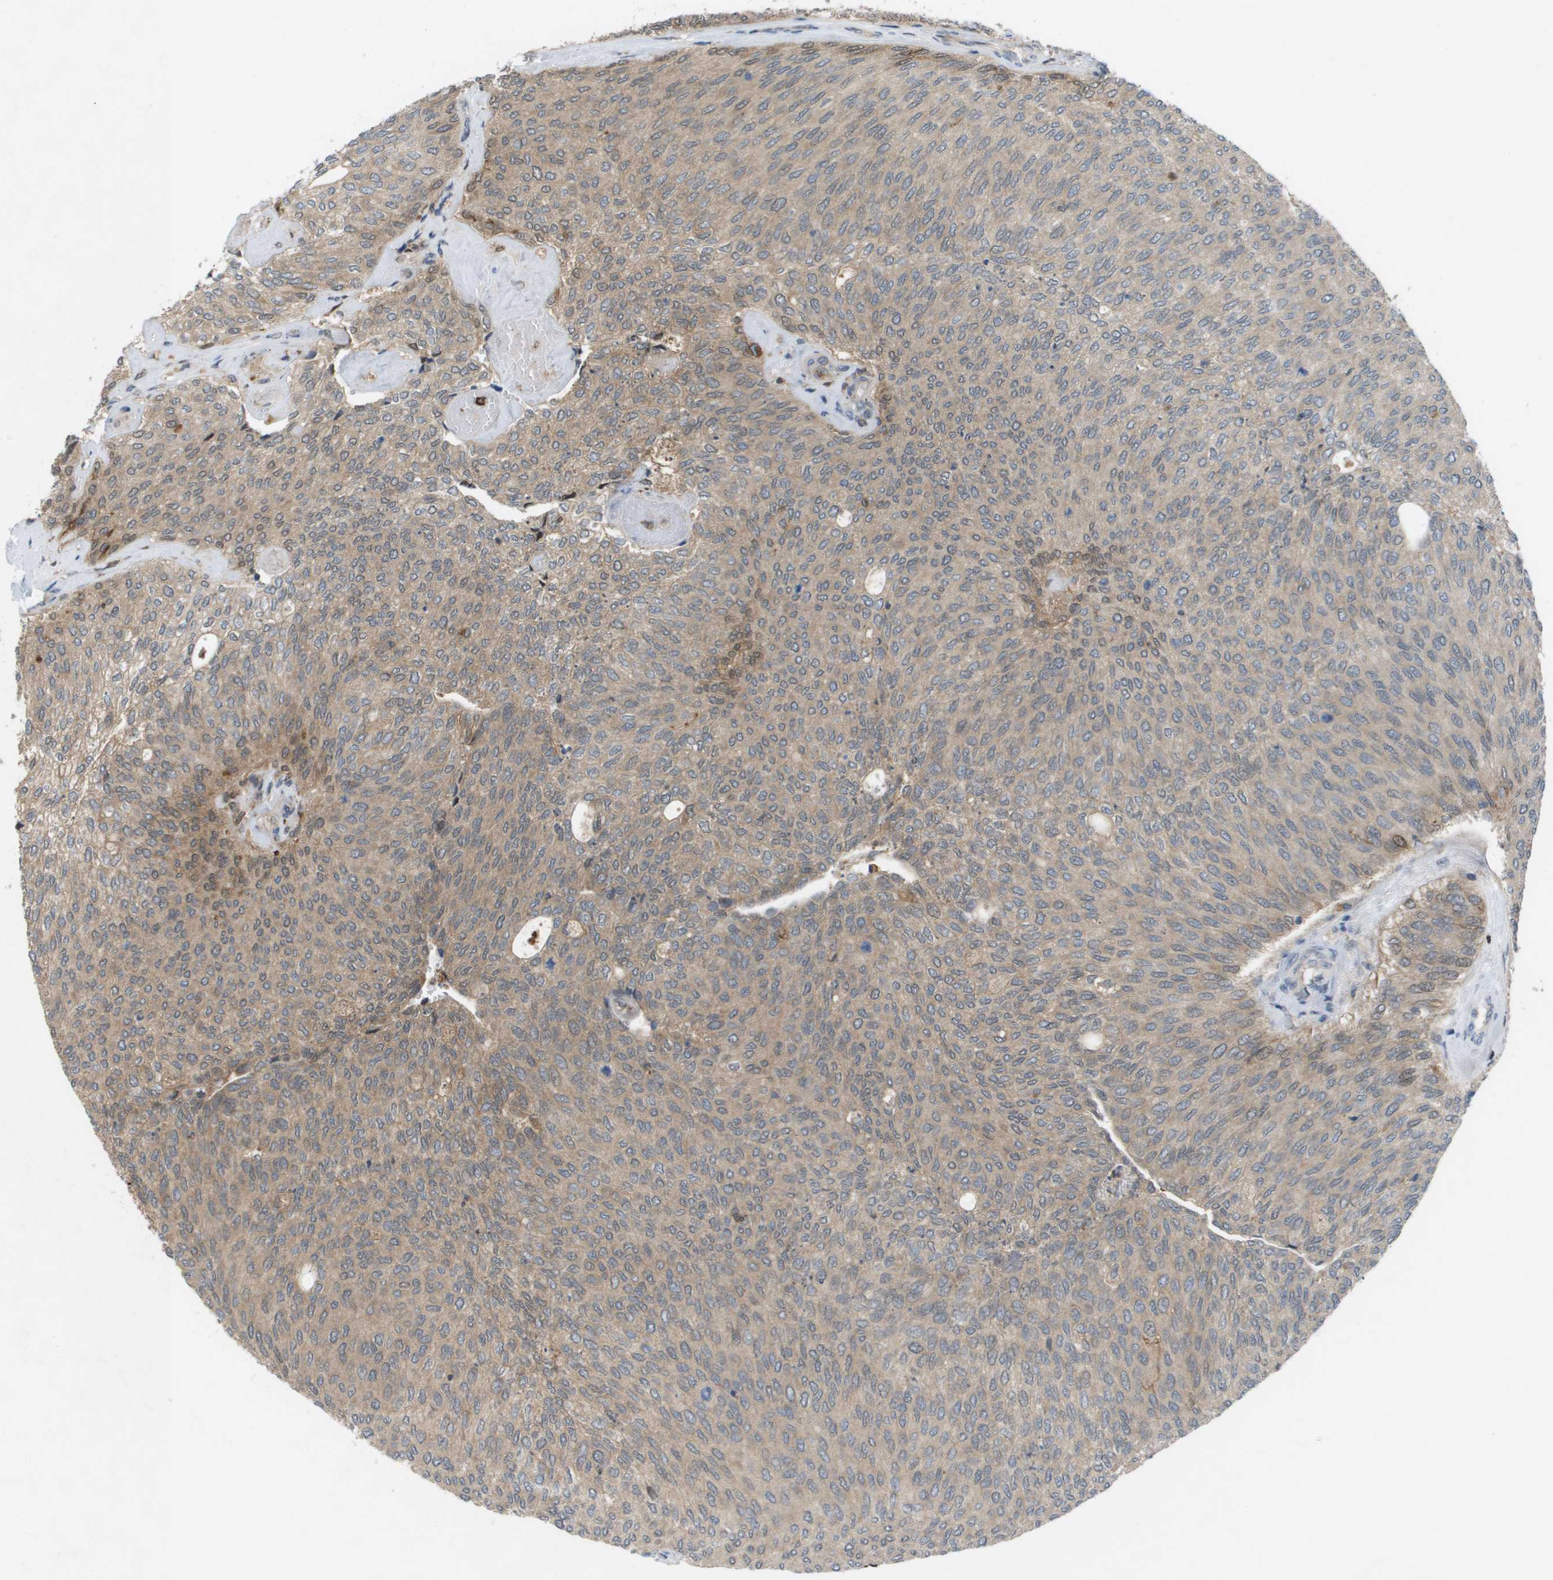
{"staining": {"intensity": "weak", "quantity": "25%-75%", "location": "cytoplasmic/membranous"}, "tissue": "urothelial cancer", "cell_type": "Tumor cells", "image_type": "cancer", "snomed": [{"axis": "morphology", "description": "Urothelial carcinoma, Low grade"}, {"axis": "topography", "description": "Urinary bladder"}], "caption": "High-power microscopy captured an IHC image of urothelial cancer, revealing weak cytoplasmic/membranous expression in about 25%-75% of tumor cells.", "gene": "PALD1", "patient": {"sex": "female", "age": 79}}